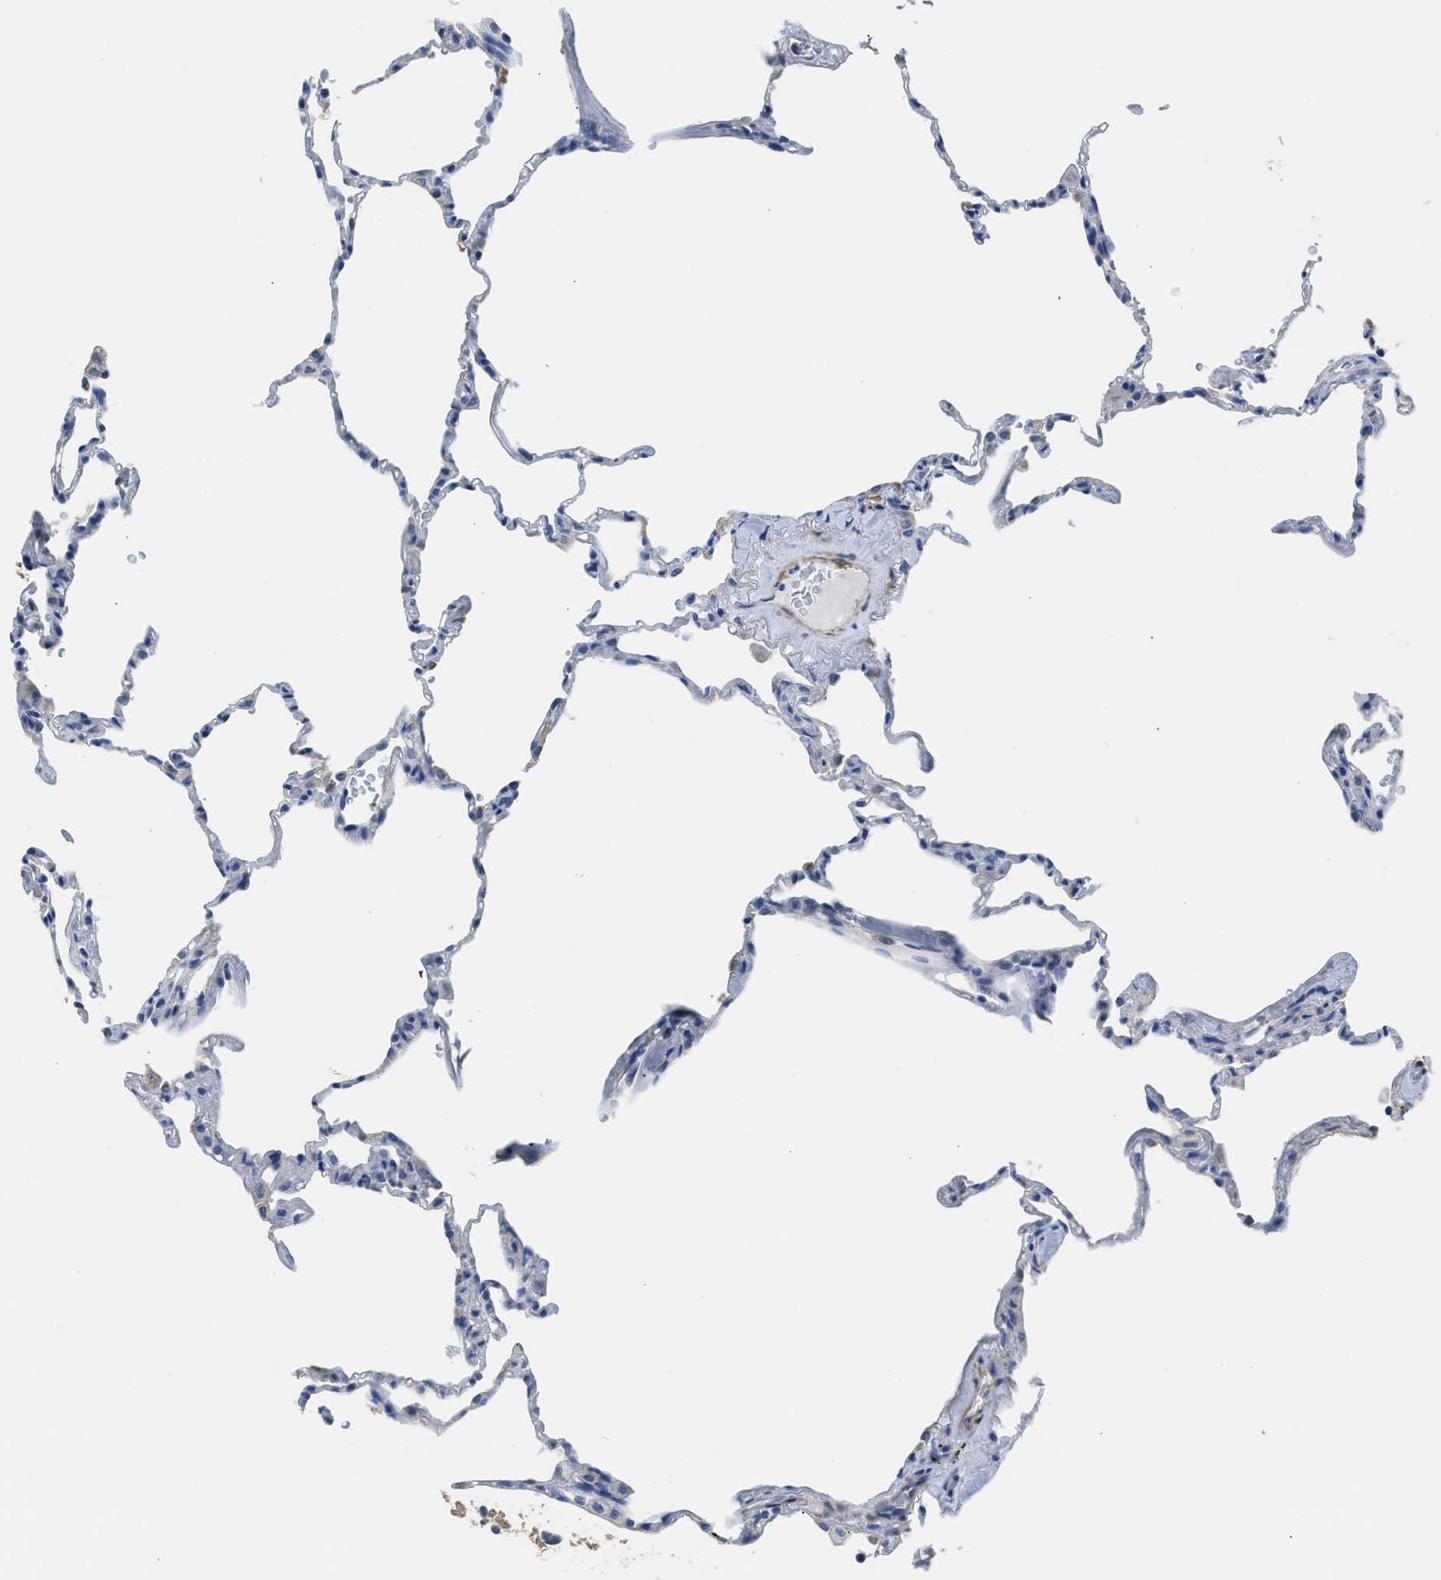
{"staining": {"intensity": "negative", "quantity": "none", "location": "none"}, "tissue": "lung", "cell_type": "Alveolar cells", "image_type": "normal", "snomed": [{"axis": "morphology", "description": "Normal tissue, NOS"}, {"axis": "topography", "description": "Lung"}], "caption": "Immunohistochemistry (IHC) of benign lung displays no positivity in alveolar cells. (DAB (3,3'-diaminobenzidine) IHC, high magnification).", "gene": "ZSWIM5", "patient": {"sex": "male", "age": 59}}